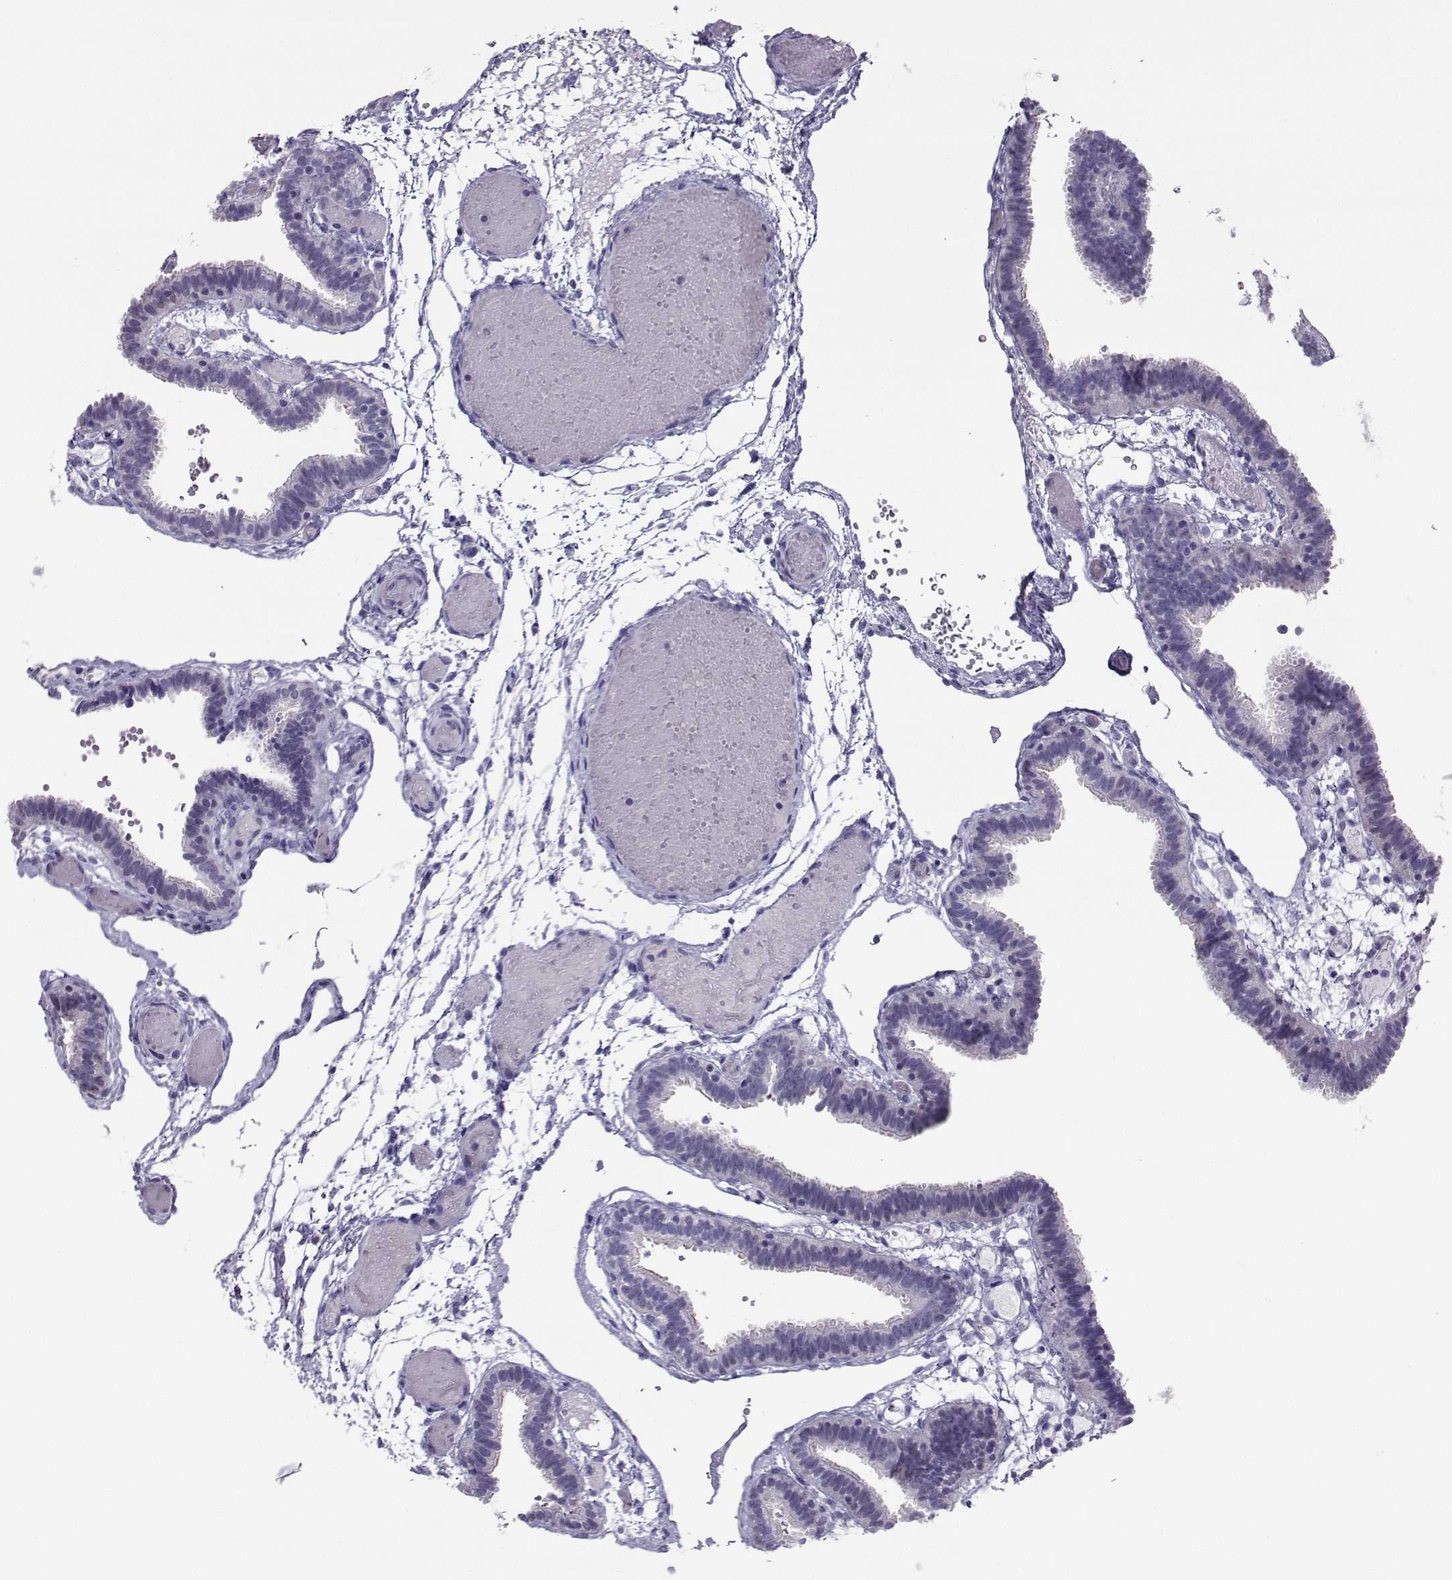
{"staining": {"intensity": "negative", "quantity": "none", "location": "none"}, "tissue": "fallopian tube", "cell_type": "Glandular cells", "image_type": "normal", "snomed": [{"axis": "morphology", "description": "Normal tissue, NOS"}, {"axis": "topography", "description": "Fallopian tube"}], "caption": "Immunohistochemistry photomicrograph of unremarkable fallopian tube: human fallopian tube stained with DAB exhibits no significant protein expression in glandular cells. (Immunohistochemistry (ihc), brightfield microscopy, high magnification).", "gene": "PGK1", "patient": {"sex": "female", "age": 37}}